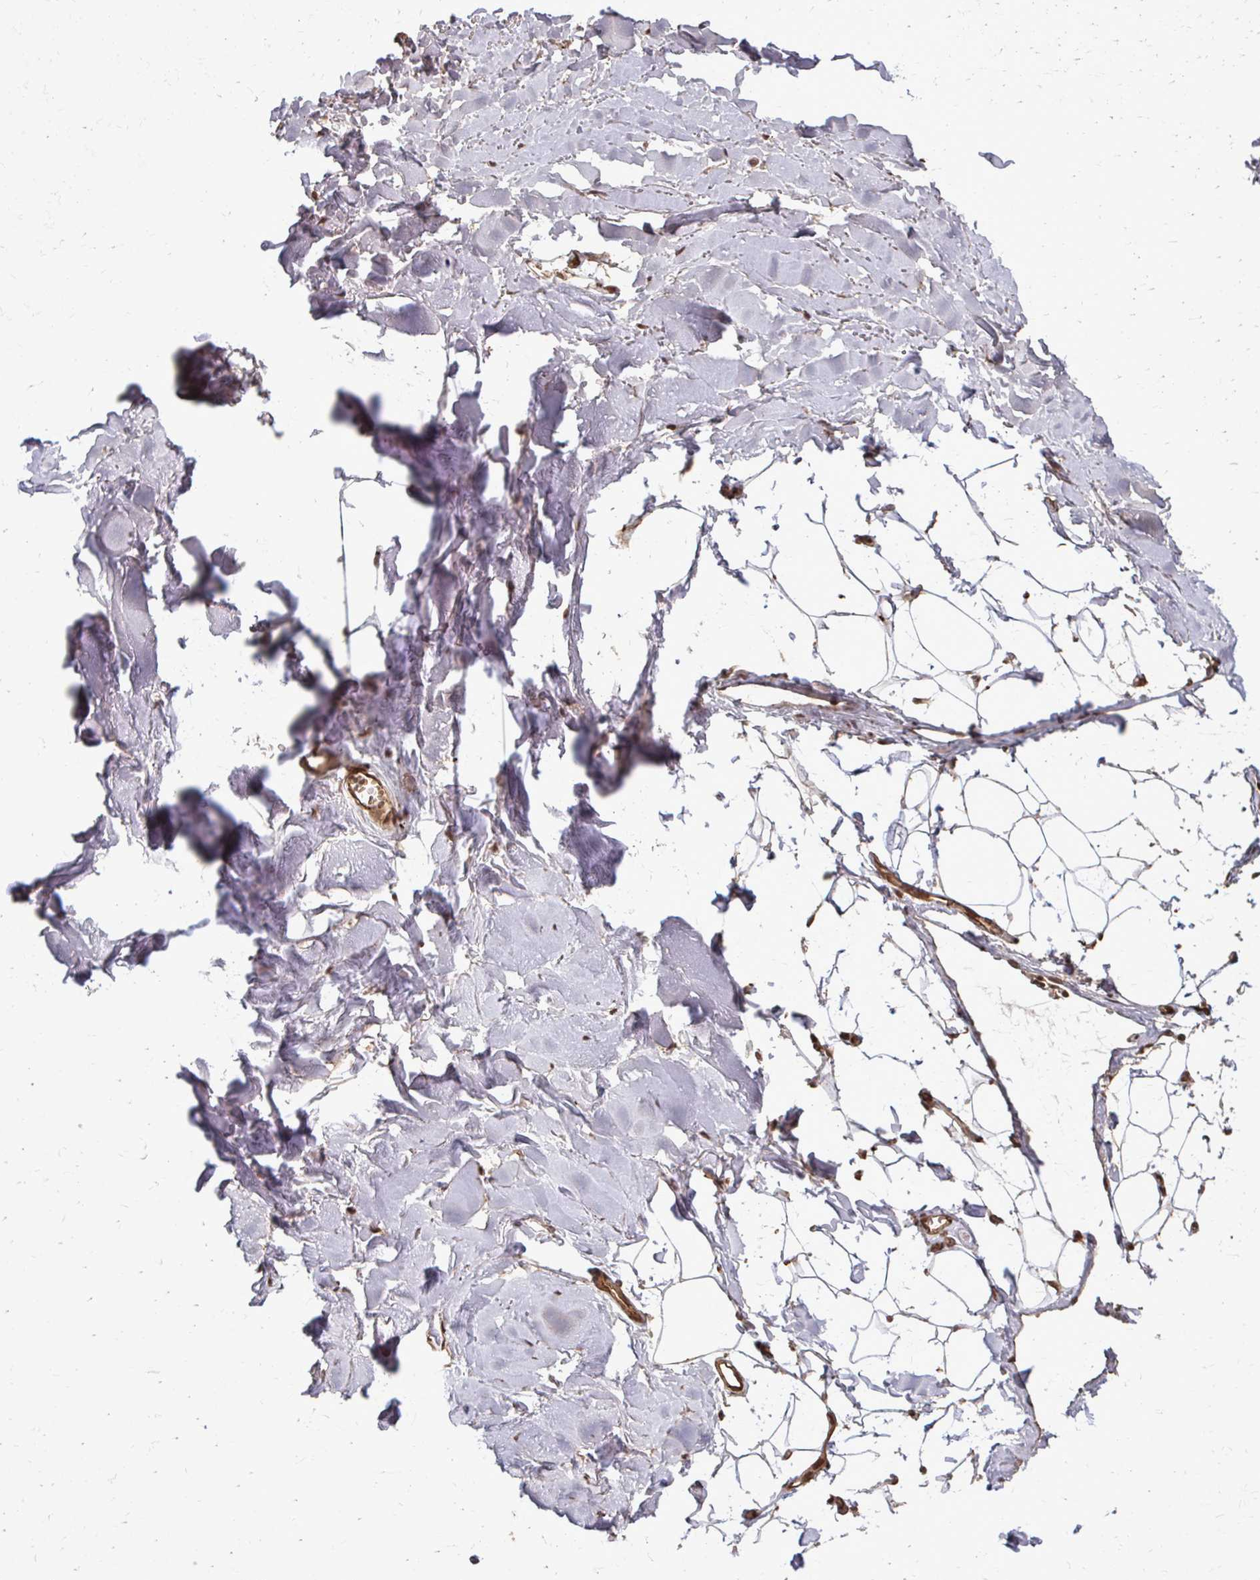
{"staining": {"intensity": "moderate", "quantity": ">75%", "location": "nuclear"}, "tissue": "adipose tissue", "cell_type": "Adipocytes", "image_type": "normal", "snomed": [{"axis": "morphology", "description": "Normal tissue, NOS"}, {"axis": "topography", "description": "Cartilage tissue"}, {"axis": "topography", "description": "Bronchus"}], "caption": "Adipose tissue stained for a protein reveals moderate nuclear positivity in adipocytes. Using DAB (3,3'-diaminobenzidine) (brown) and hematoxylin (blue) stains, captured at high magnification using brightfield microscopy.", "gene": "SS18", "patient": {"sex": "female", "age": 79}}